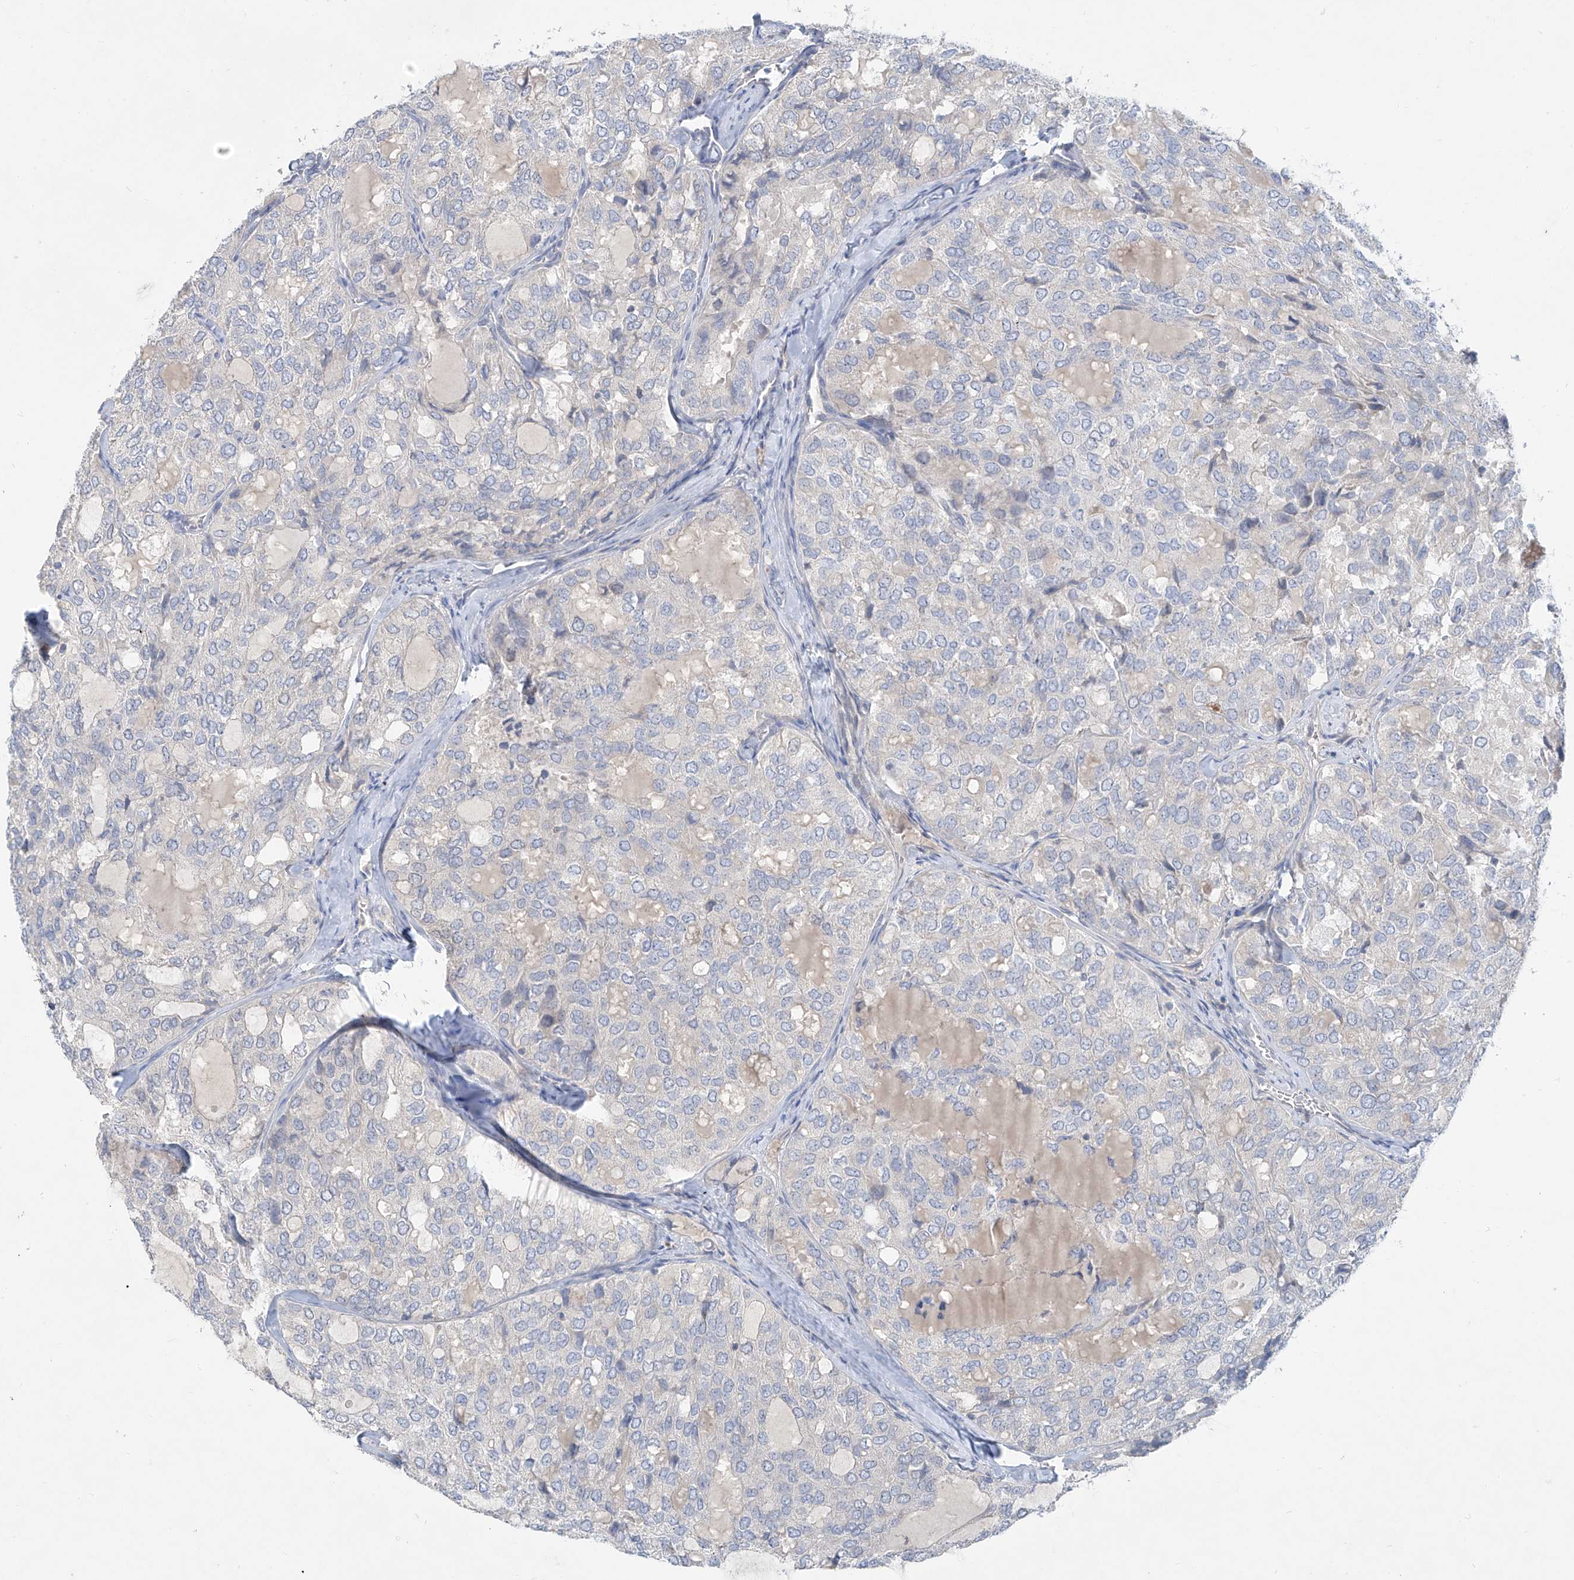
{"staining": {"intensity": "negative", "quantity": "none", "location": "none"}, "tissue": "thyroid cancer", "cell_type": "Tumor cells", "image_type": "cancer", "snomed": [{"axis": "morphology", "description": "Follicular adenoma carcinoma, NOS"}, {"axis": "topography", "description": "Thyroid gland"}], "caption": "Tumor cells are negative for brown protein staining in thyroid follicular adenoma carcinoma.", "gene": "KRTAP25-1", "patient": {"sex": "male", "age": 75}}